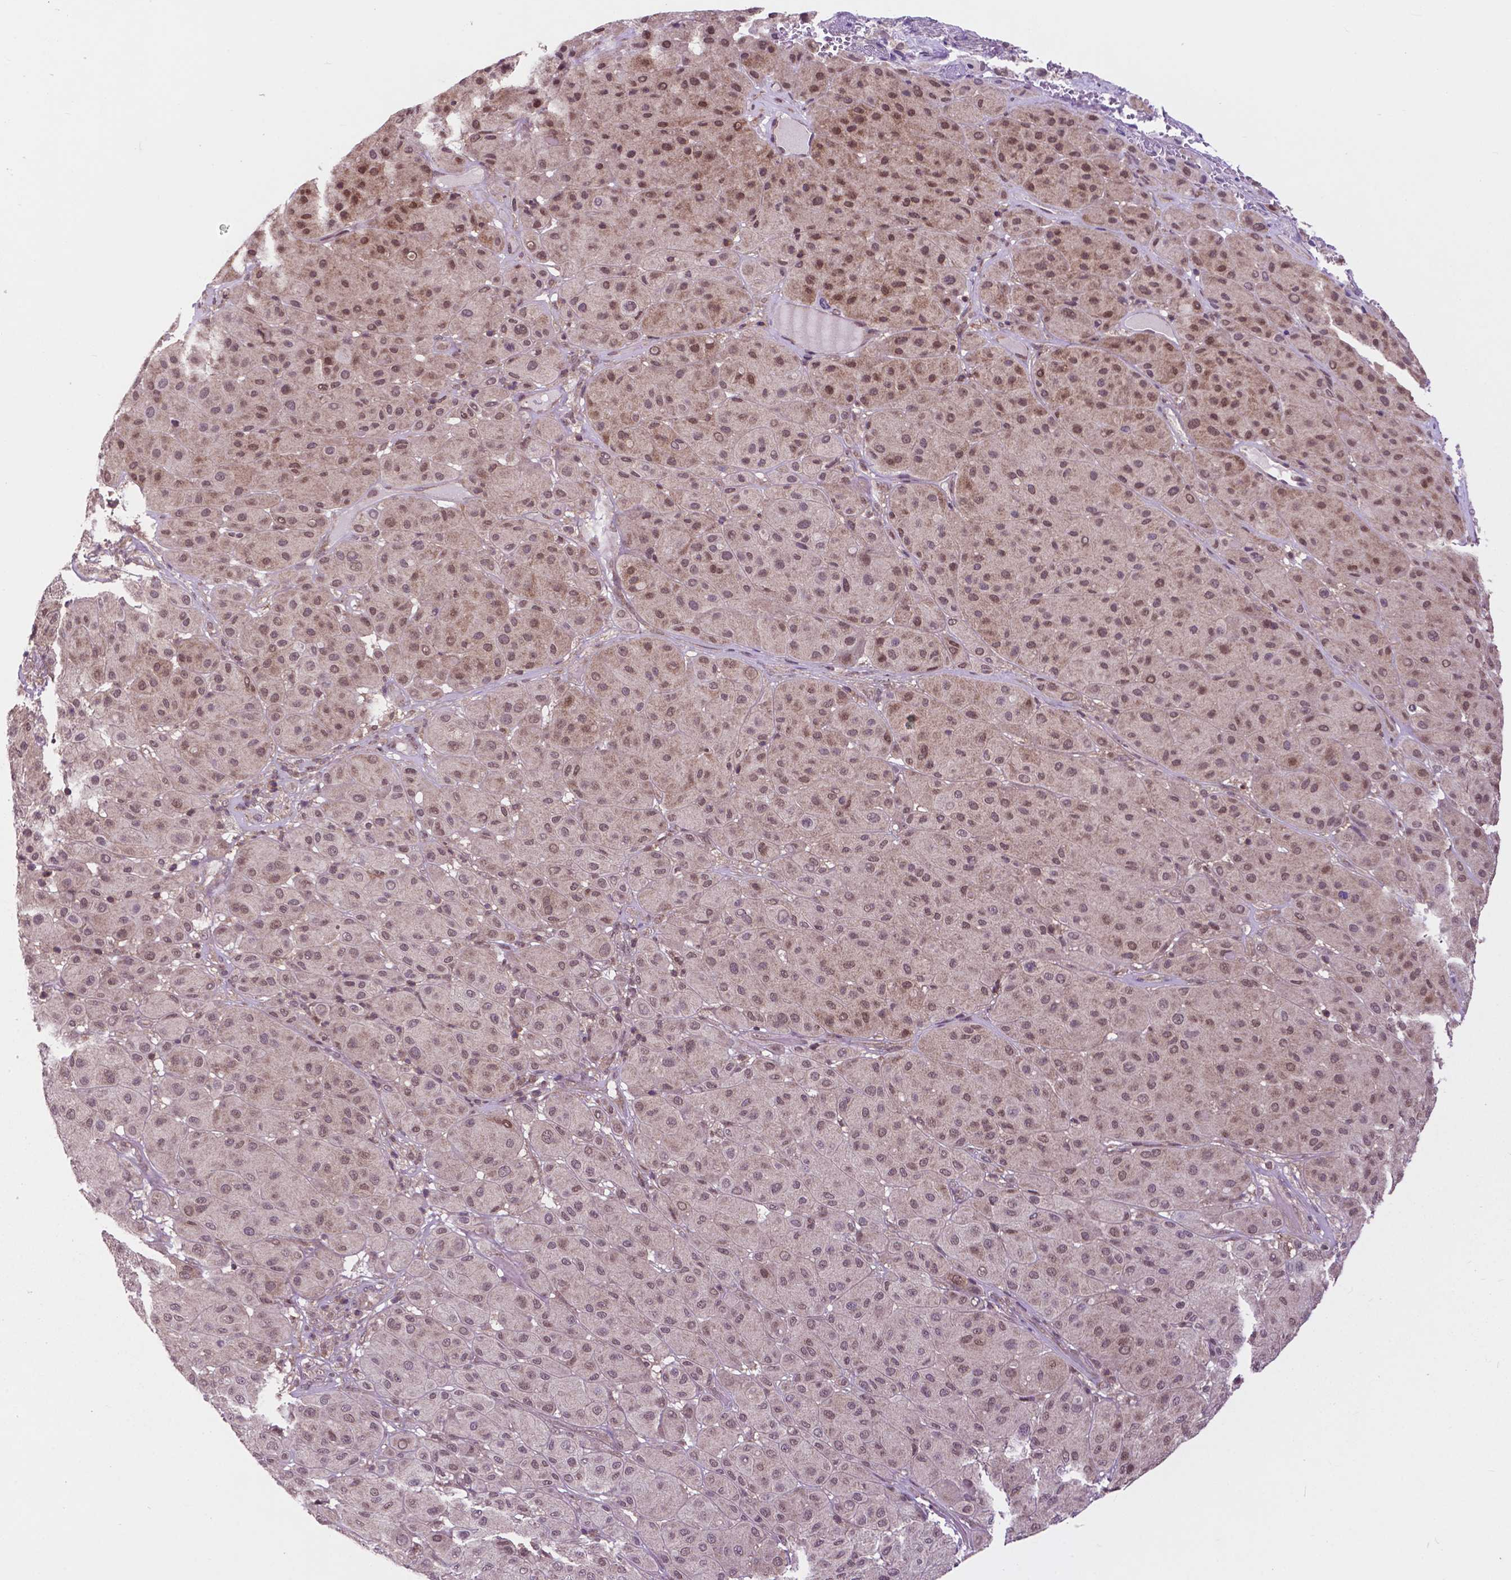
{"staining": {"intensity": "moderate", "quantity": ">75%", "location": "nuclear"}, "tissue": "melanoma", "cell_type": "Tumor cells", "image_type": "cancer", "snomed": [{"axis": "morphology", "description": "Malignant melanoma, Metastatic site"}, {"axis": "topography", "description": "Smooth muscle"}], "caption": "IHC micrograph of malignant melanoma (metastatic site) stained for a protein (brown), which exhibits medium levels of moderate nuclear expression in approximately >75% of tumor cells.", "gene": "OTUB1", "patient": {"sex": "male", "age": 41}}